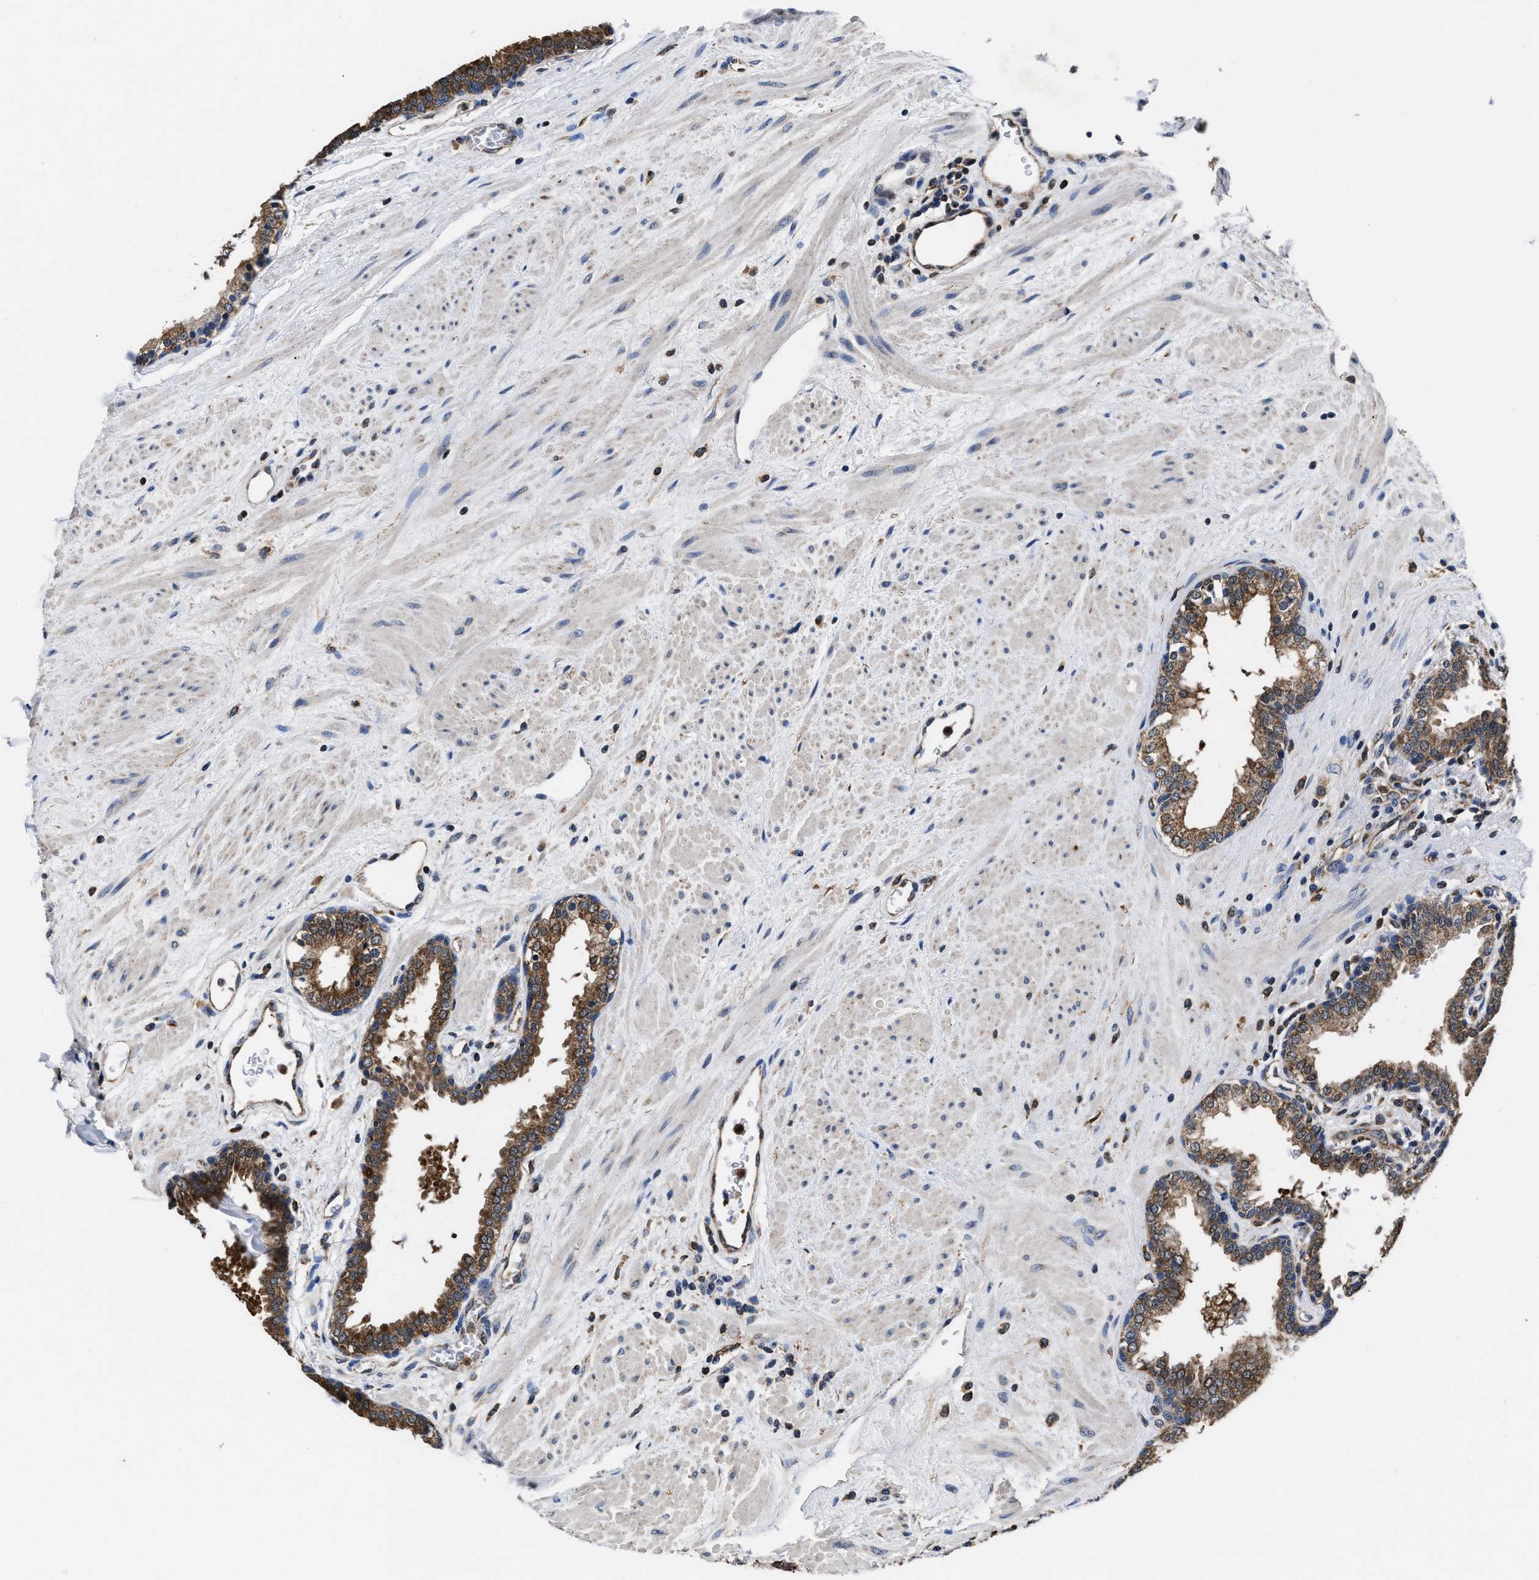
{"staining": {"intensity": "moderate", "quantity": ">75%", "location": "cytoplasmic/membranous"}, "tissue": "prostate", "cell_type": "Glandular cells", "image_type": "normal", "snomed": [{"axis": "morphology", "description": "Normal tissue, NOS"}, {"axis": "topography", "description": "Prostate"}], "caption": "Unremarkable prostate was stained to show a protein in brown. There is medium levels of moderate cytoplasmic/membranous staining in about >75% of glandular cells.", "gene": "ACLY", "patient": {"sex": "male", "age": 51}}